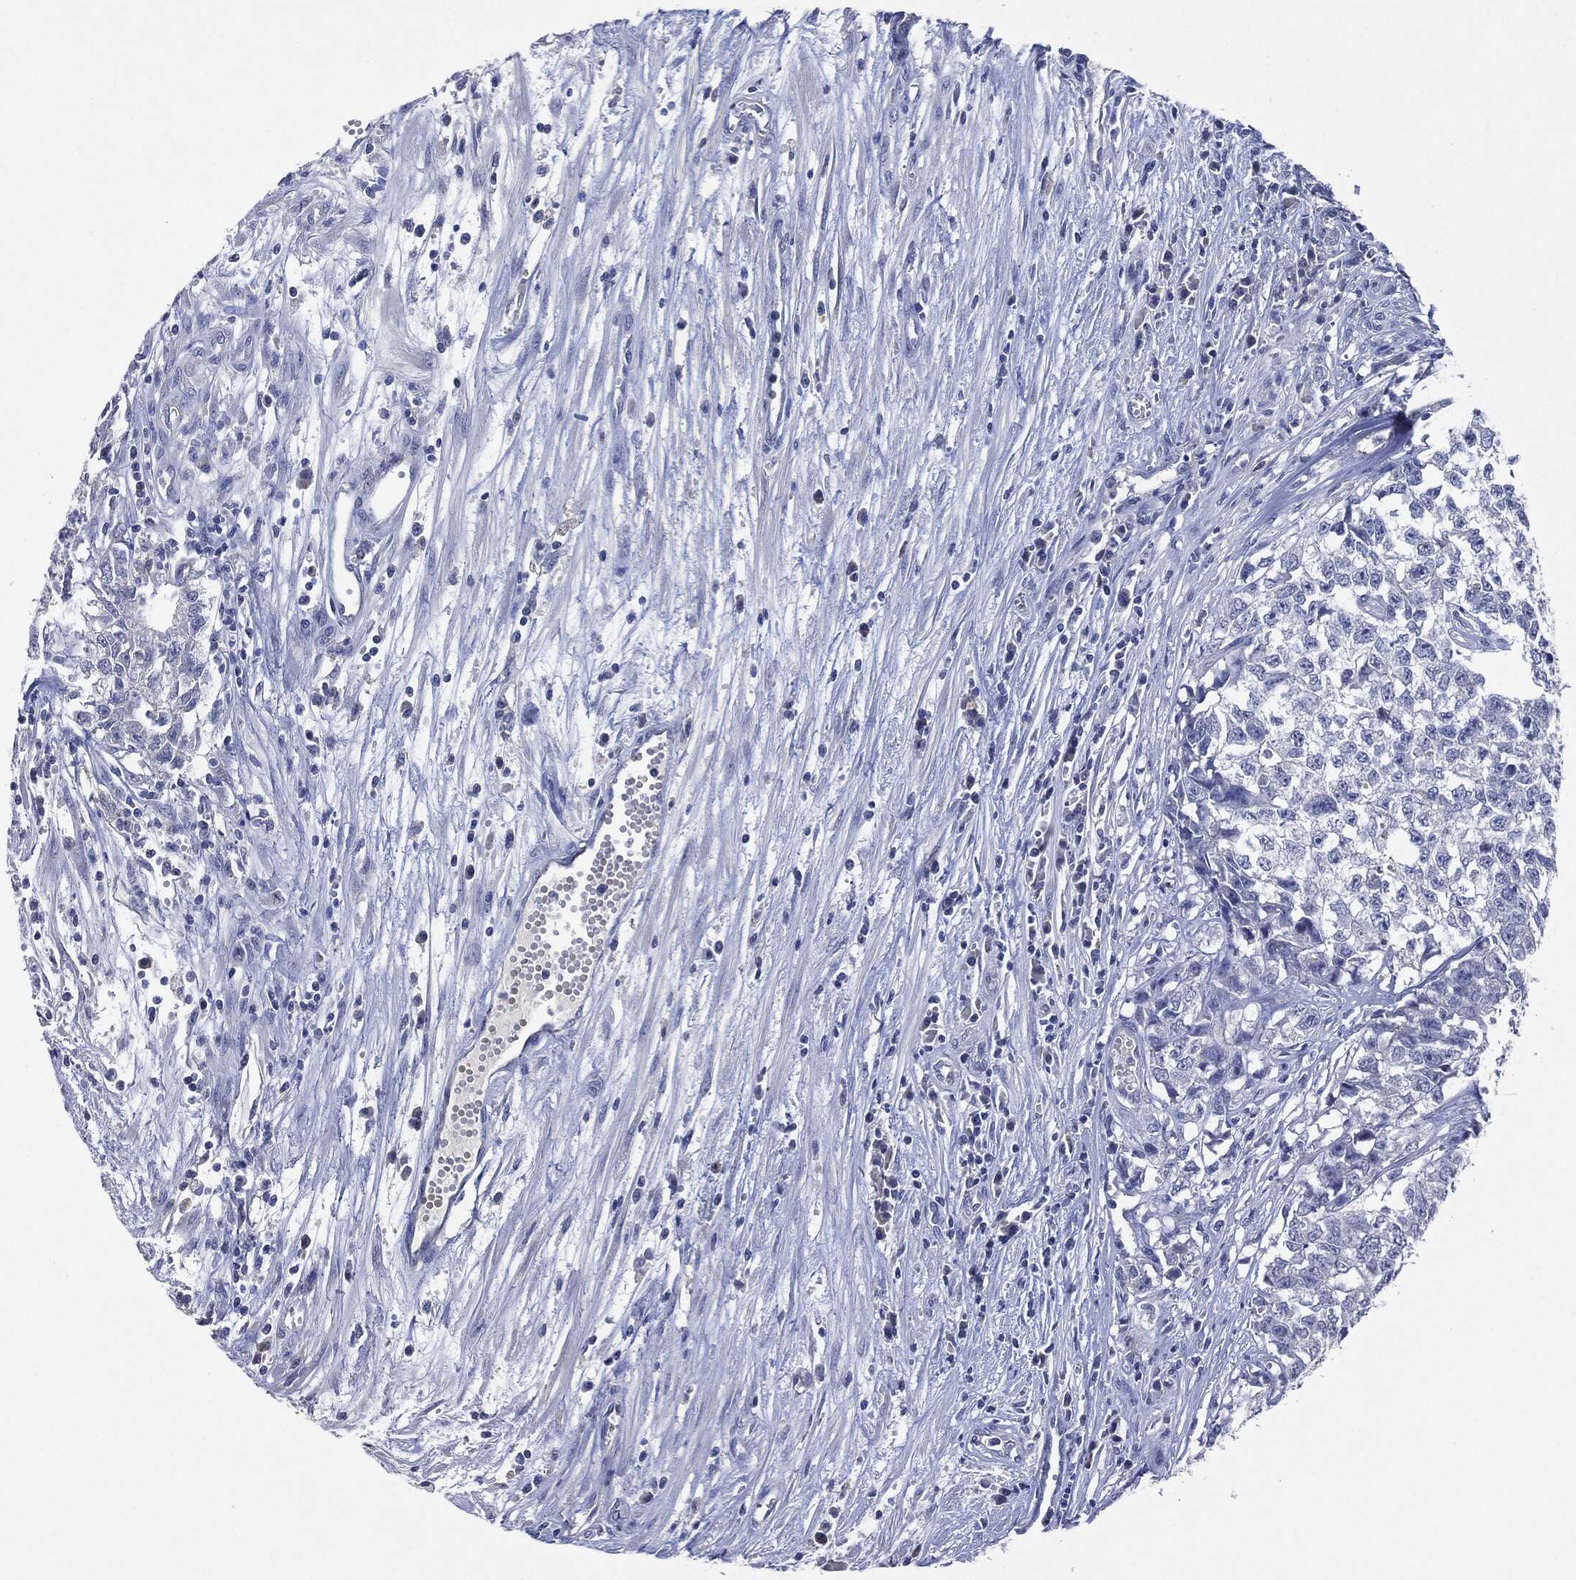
{"staining": {"intensity": "negative", "quantity": "none", "location": "none"}, "tissue": "testis cancer", "cell_type": "Tumor cells", "image_type": "cancer", "snomed": [{"axis": "morphology", "description": "Seminoma, NOS"}, {"axis": "morphology", "description": "Carcinoma, Embryonal, NOS"}, {"axis": "topography", "description": "Testis"}], "caption": "A photomicrograph of human seminoma (testis) is negative for staining in tumor cells.", "gene": "NTRK1", "patient": {"sex": "male", "age": 22}}